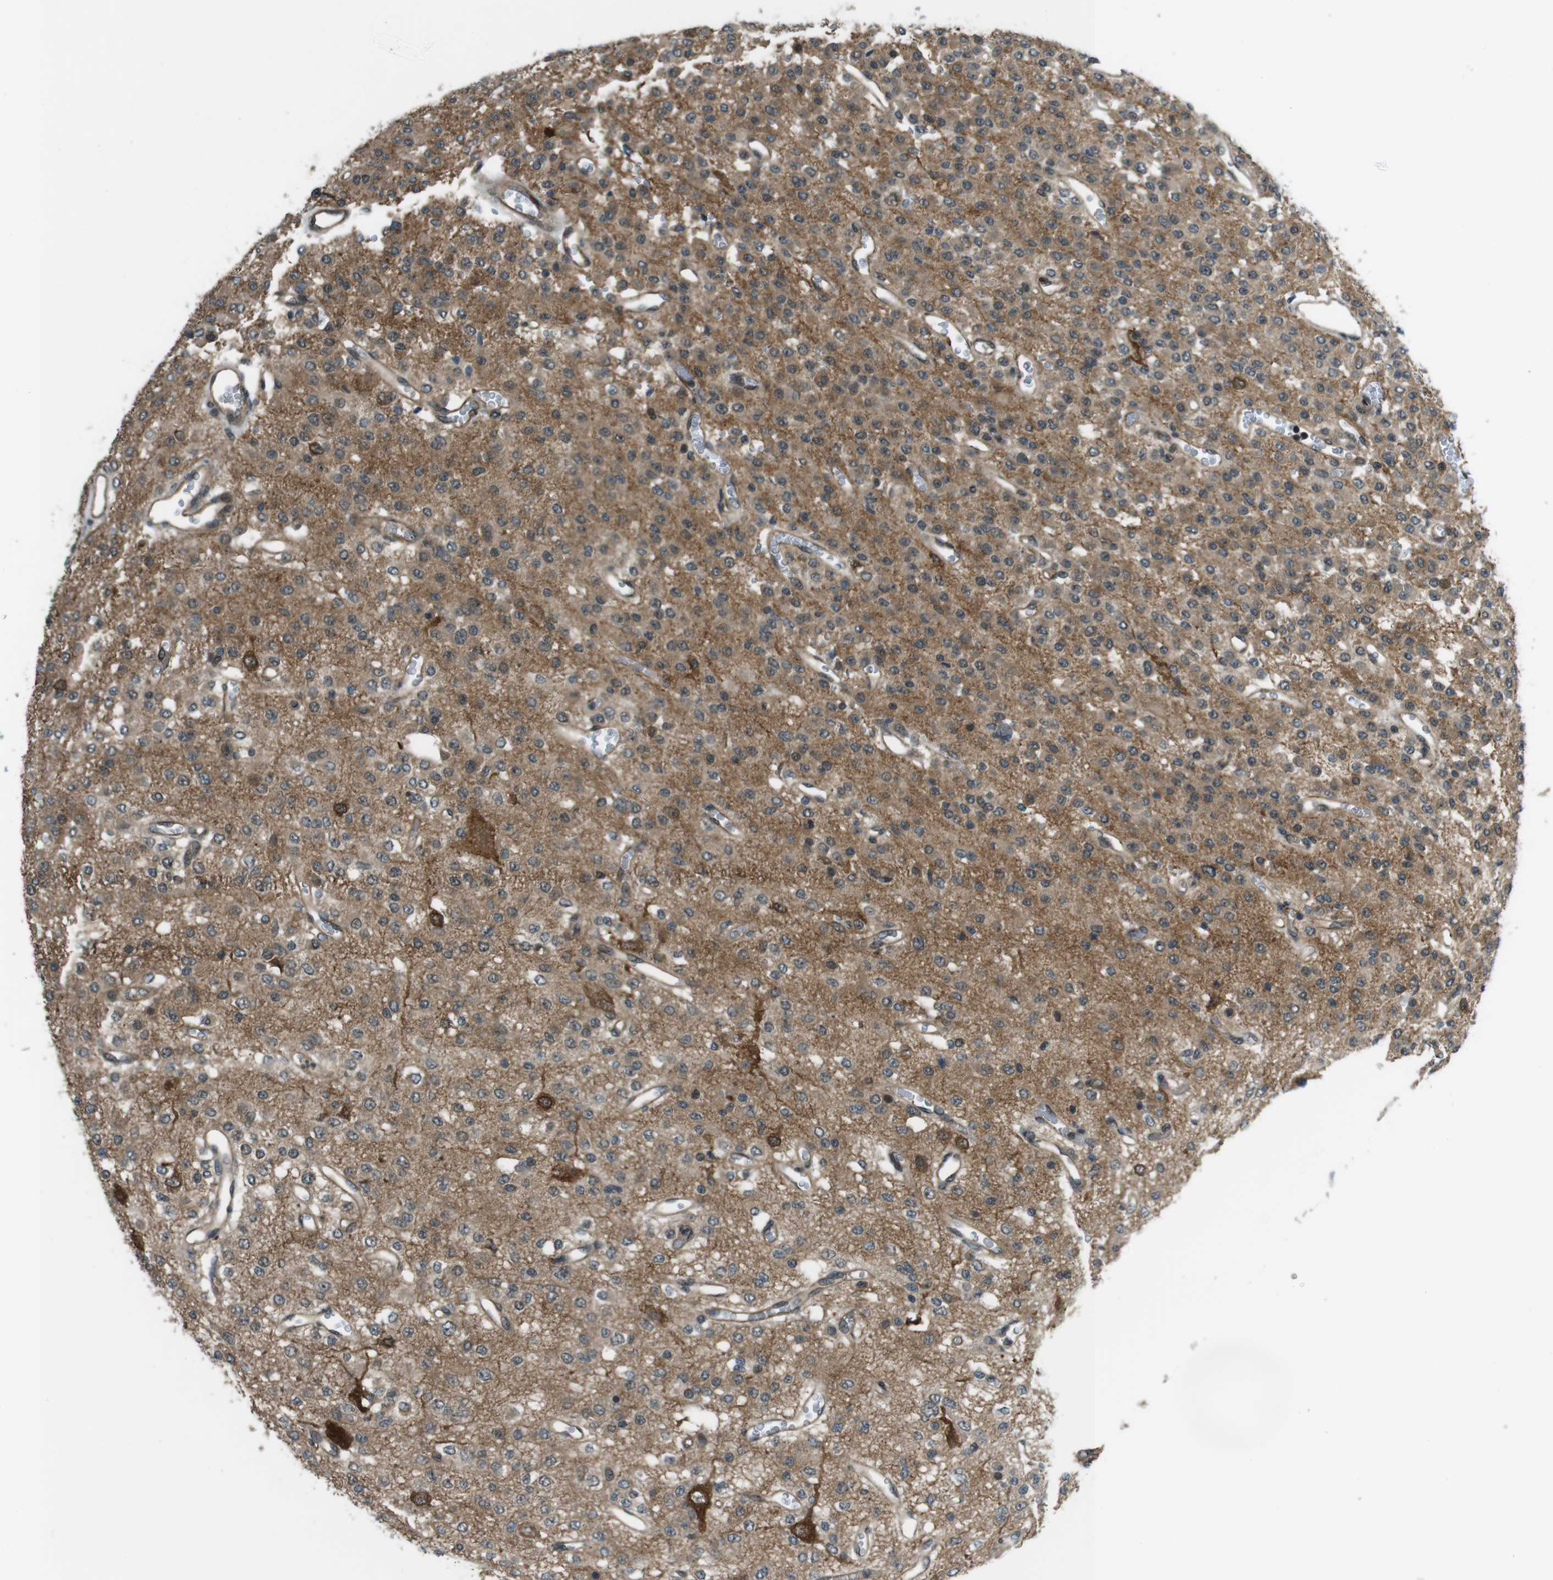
{"staining": {"intensity": "moderate", "quantity": "25%-75%", "location": "cytoplasmic/membranous,nuclear"}, "tissue": "glioma", "cell_type": "Tumor cells", "image_type": "cancer", "snomed": [{"axis": "morphology", "description": "Glioma, malignant, Low grade"}, {"axis": "topography", "description": "Brain"}], "caption": "Moderate cytoplasmic/membranous and nuclear protein expression is present in approximately 25%-75% of tumor cells in malignant glioma (low-grade).", "gene": "TIAM2", "patient": {"sex": "male", "age": 38}}